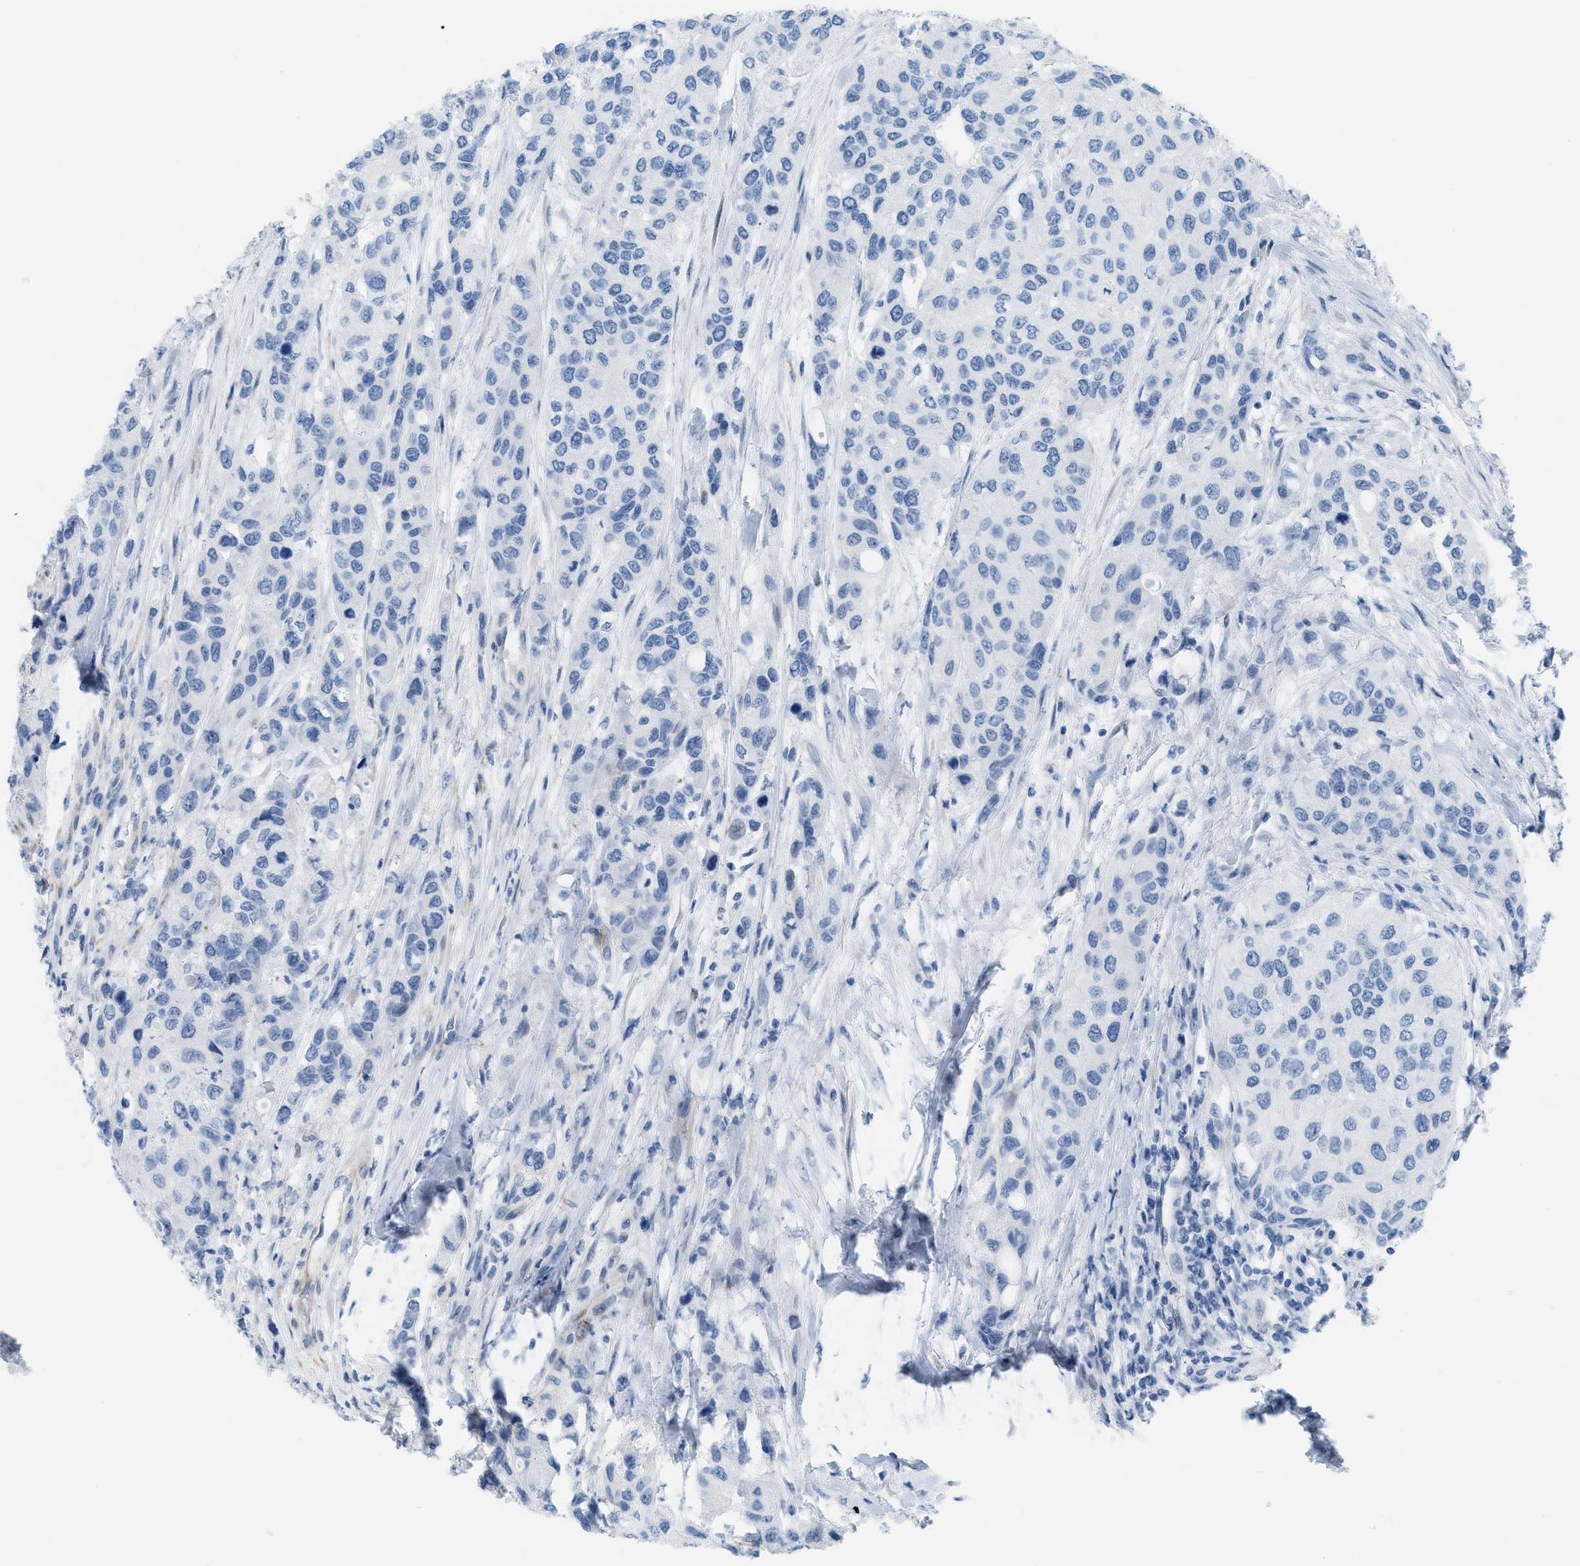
{"staining": {"intensity": "negative", "quantity": "none", "location": "none"}, "tissue": "urothelial cancer", "cell_type": "Tumor cells", "image_type": "cancer", "snomed": [{"axis": "morphology", "description": "Urothelial carcinoma, High grade"}, {"axis": "topography", "description": "Urinary bladder"}], "caption": "Tumor cells are negative for protein expression in human urothelial cancer.", "gene": "SLC12A1", "patient": {"sex": "female", "age": 56}}